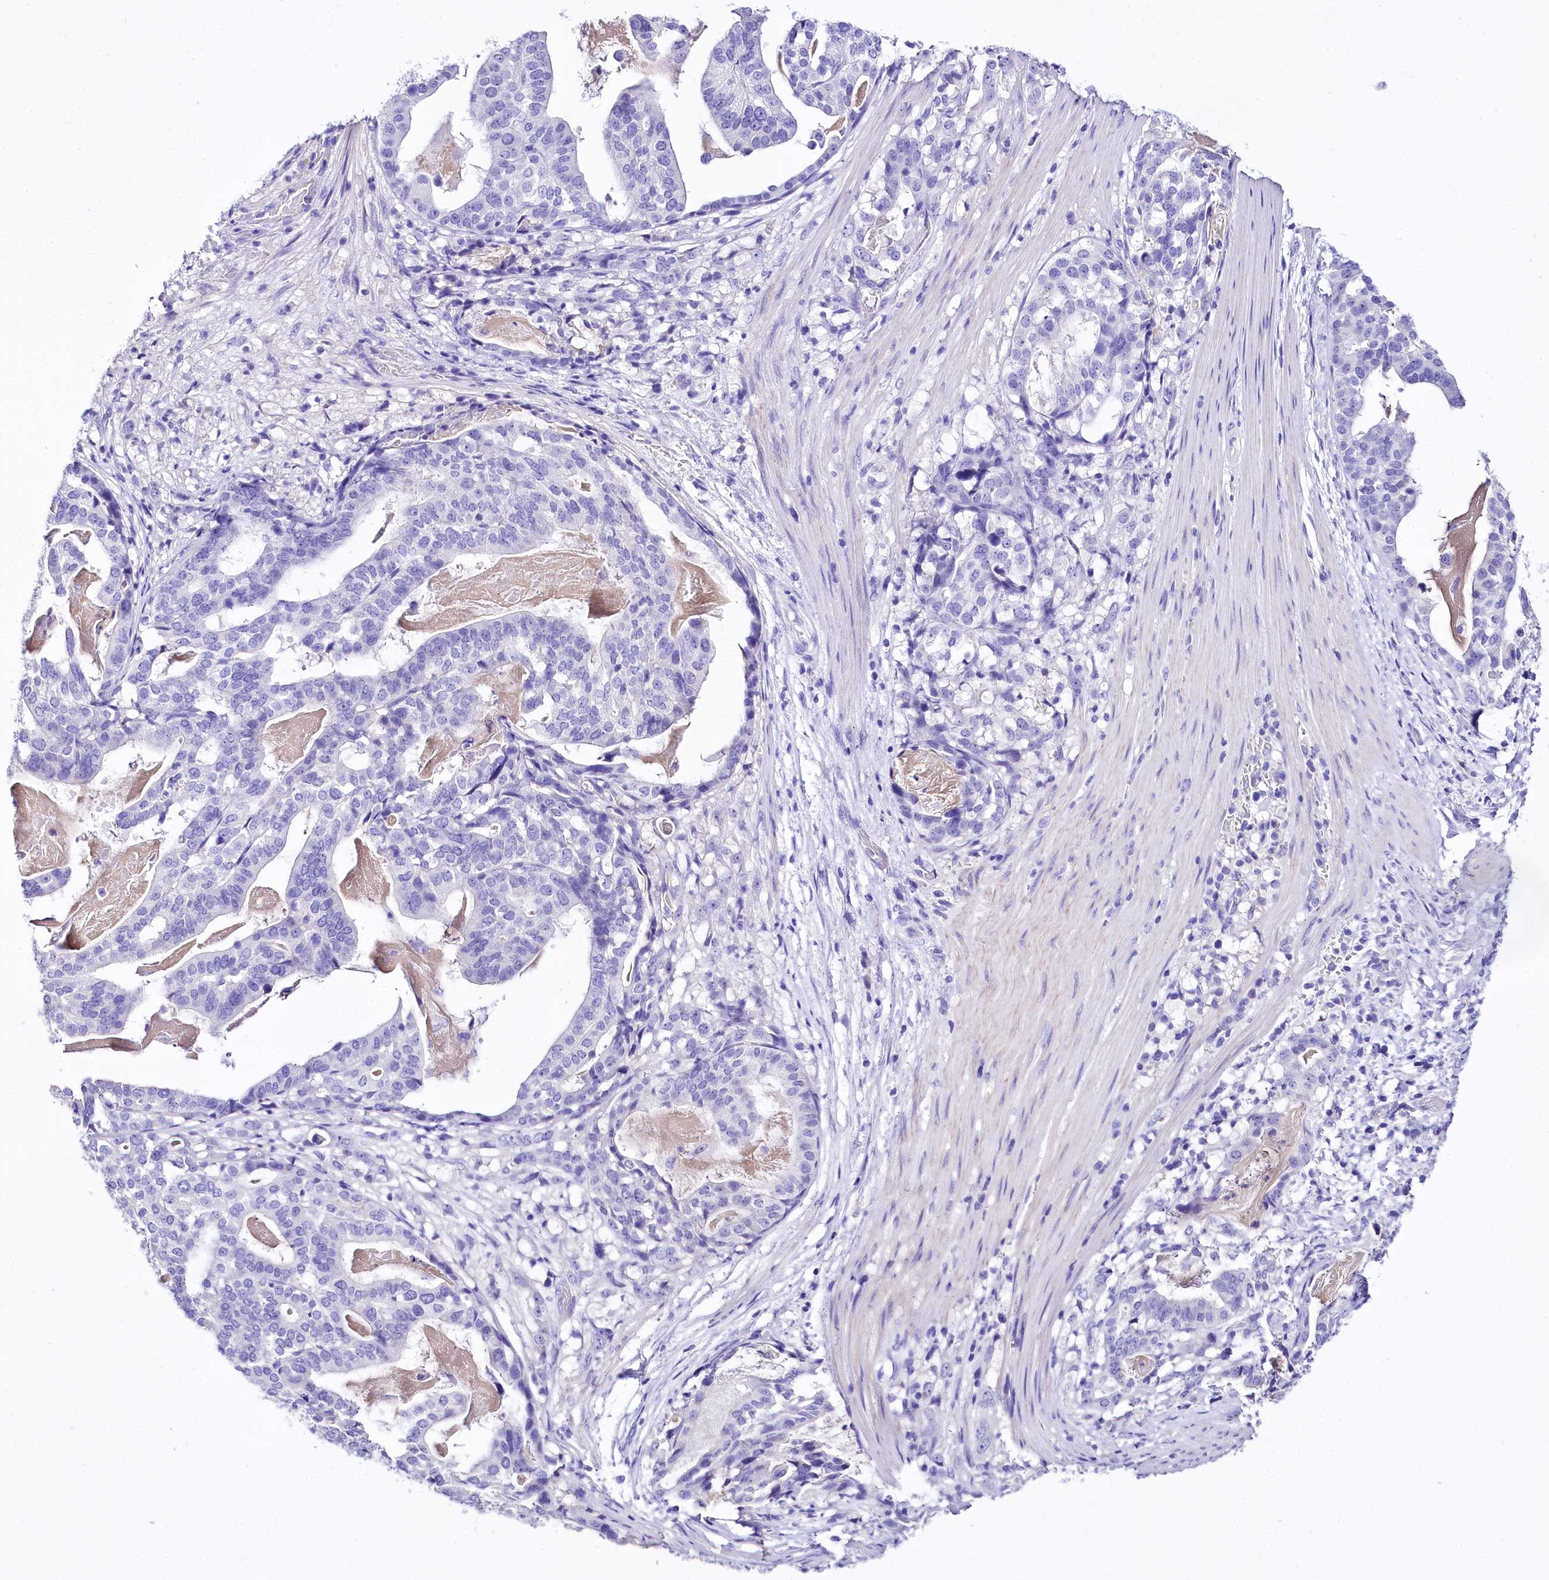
{"staining": {"intensity": "negative", "quantity": "none", "location": "none"}, "tissue": "stomach cancer", "cell_type": "Tumor cells", "image_type": "cancer", "snomed": [{"axis": "morphology", "description": "Adenocarcinoma, NOS"}, {"axis": "topography", "description": "Stomach"}], "caption": "There is no significant staining in tumor cells of stomach adenocarcinoma.", "gene": "A2ML1", "patient": {"sex": "male", "age": 48}}